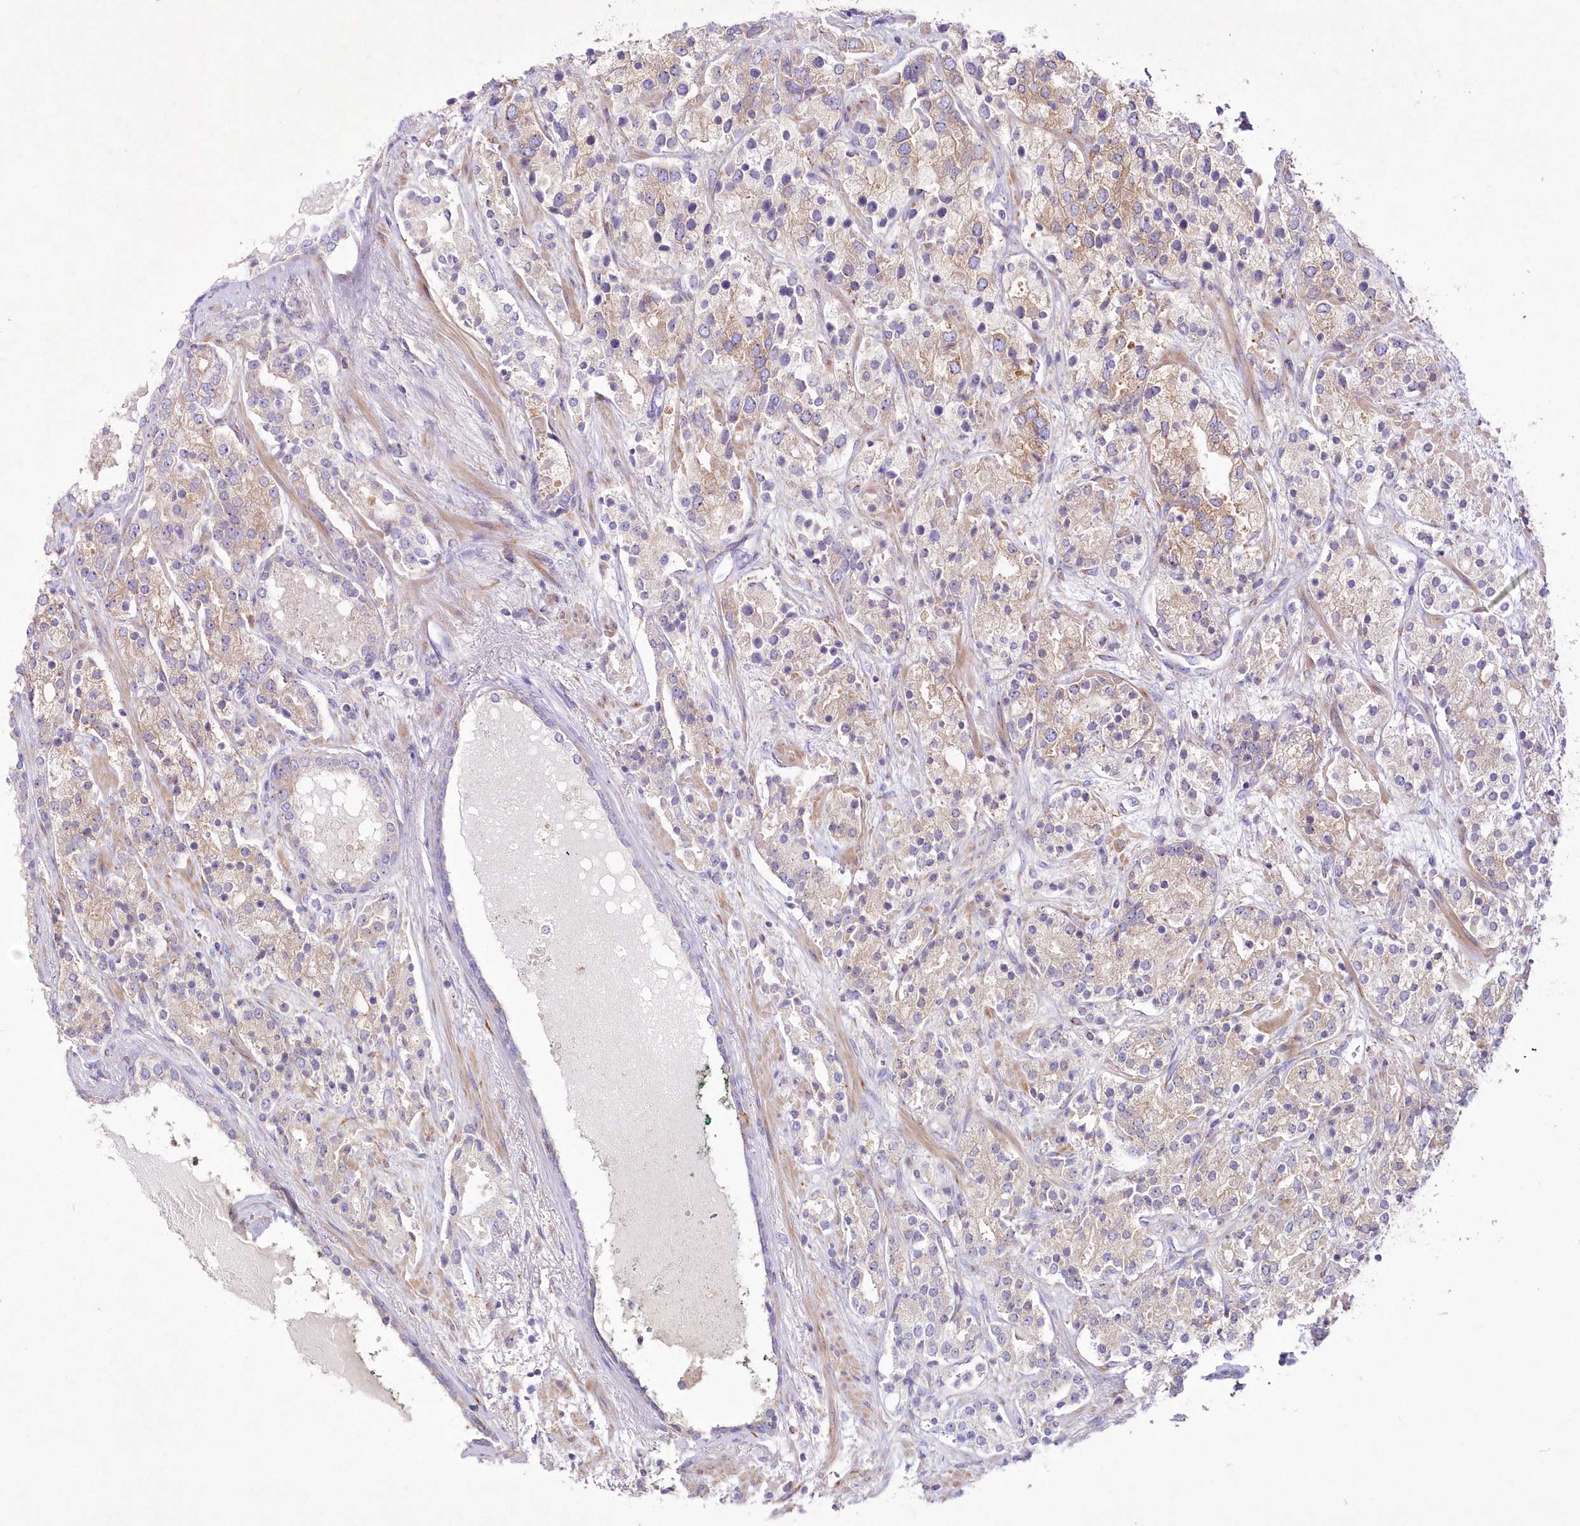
{"staining": {"intensity": "weak", "quantity": ">75%", "location": "cytoplasmic/membranous"}, "tissue": "prostate cancer", "cell_type": "Tumor cells", "image_type": "cancer", "snomed": [{"axis": "morphology", "description": "Adenocarcinoma, High grade"}, {"axis": "topography", "description": "Prostate"}], "caption": "Prostate adenocarcinoma (high-grade) stained for a protein (brown) exhibits weak cytoplasmic/membranous positive staining in about >75% of tumor cells.", "gene": "ARFGEF3", "patient": {"sex": "male", "age": 71}}